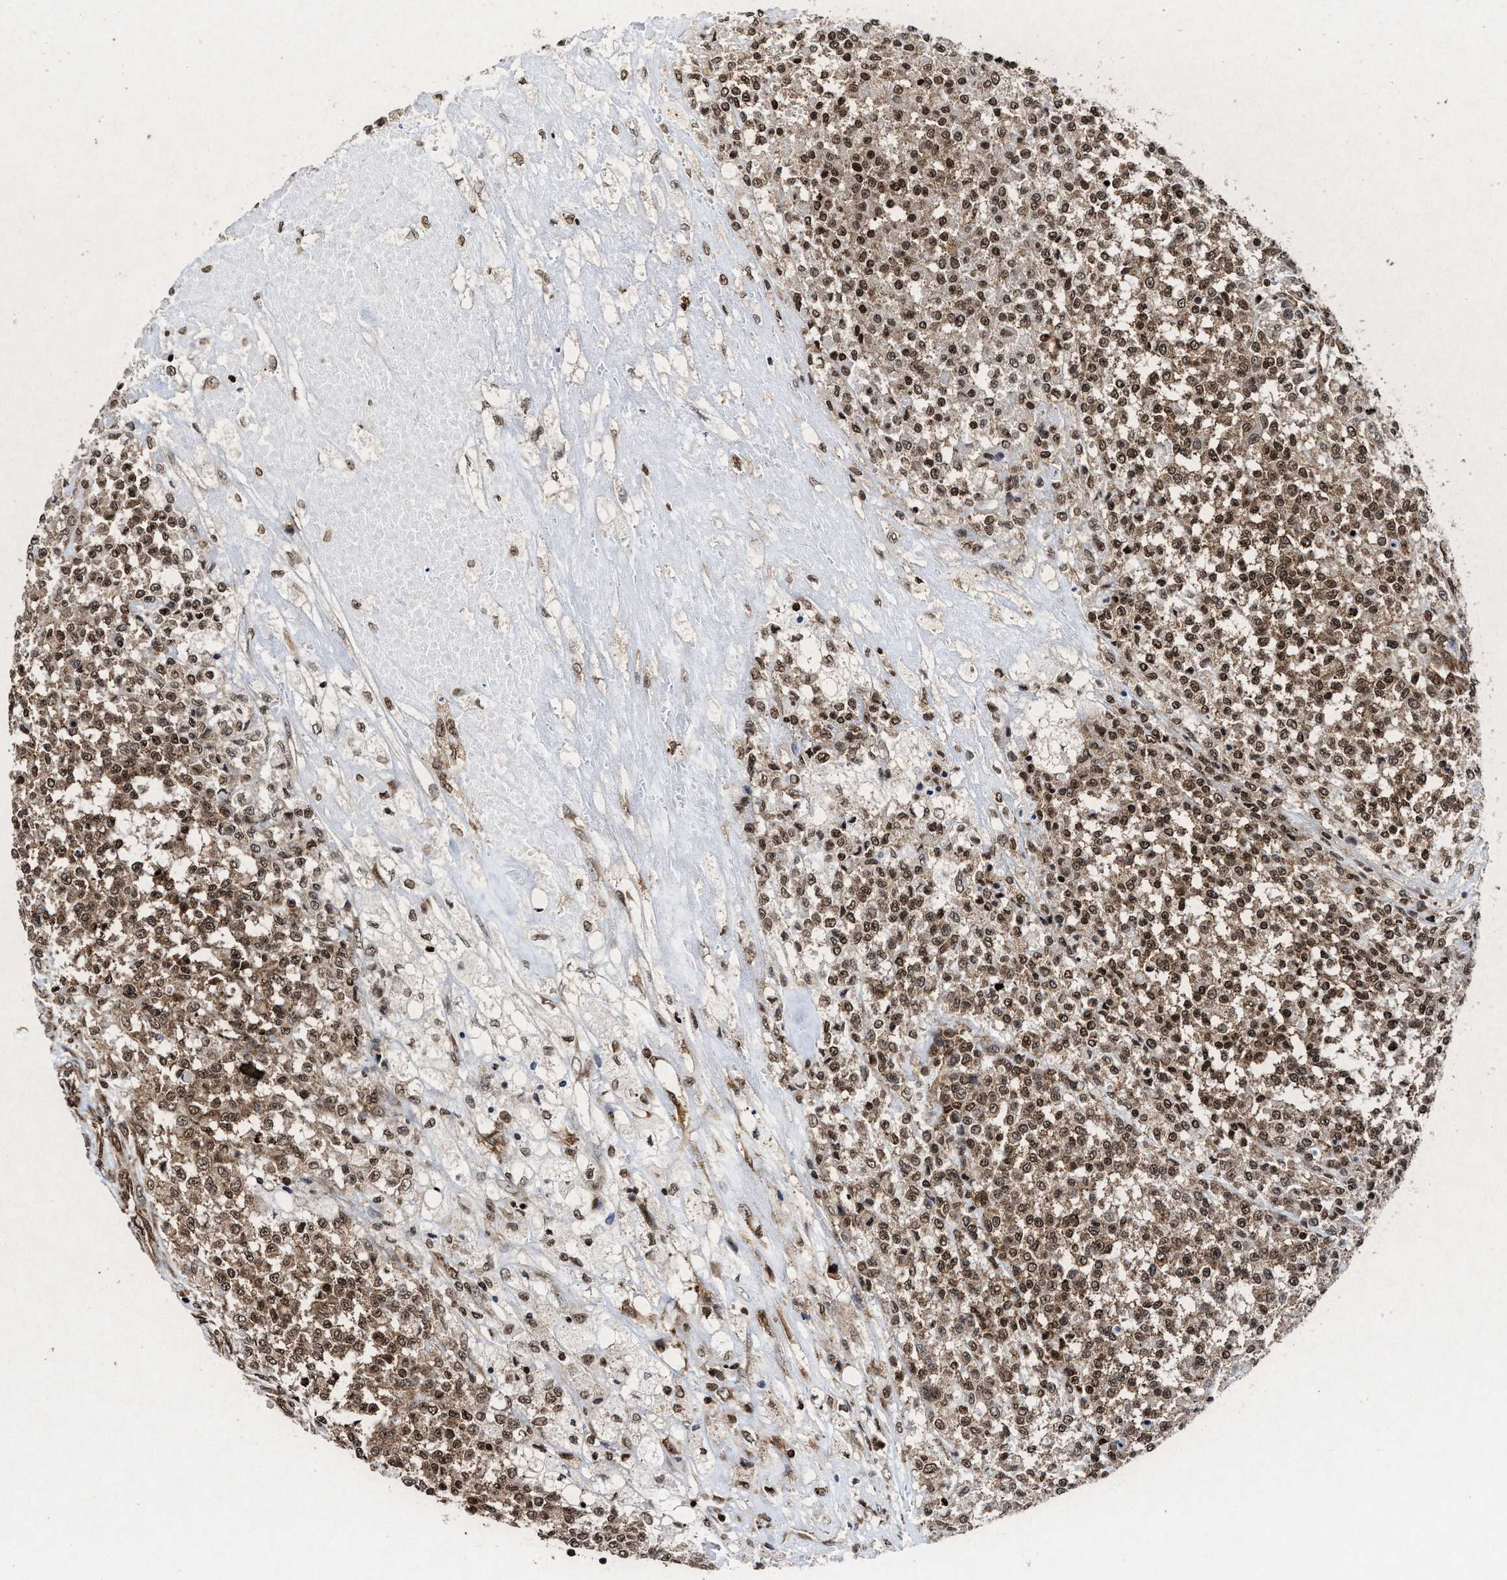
{"staining": {"intensity": "strong", "quantity": ">75%", "location": "cytoplasmic/membranous,nuclear"}, "tissue": "testis cancer", "cell_type": "Tumor cells", "image_type": "cancer", "snomed": [{"axis": "morphology", "description": "Seminoma, NOS"}, {"axis": "topography", "description": "Testis"}], "caption": "Protein analysis of seminoma (testis) tissue displays strong cytoplasmic/membranous and nuclear expression in approximately >75% of tumor cells.", "gene": "ALYREF", "patient": {"sex": "male", "age": 59}}